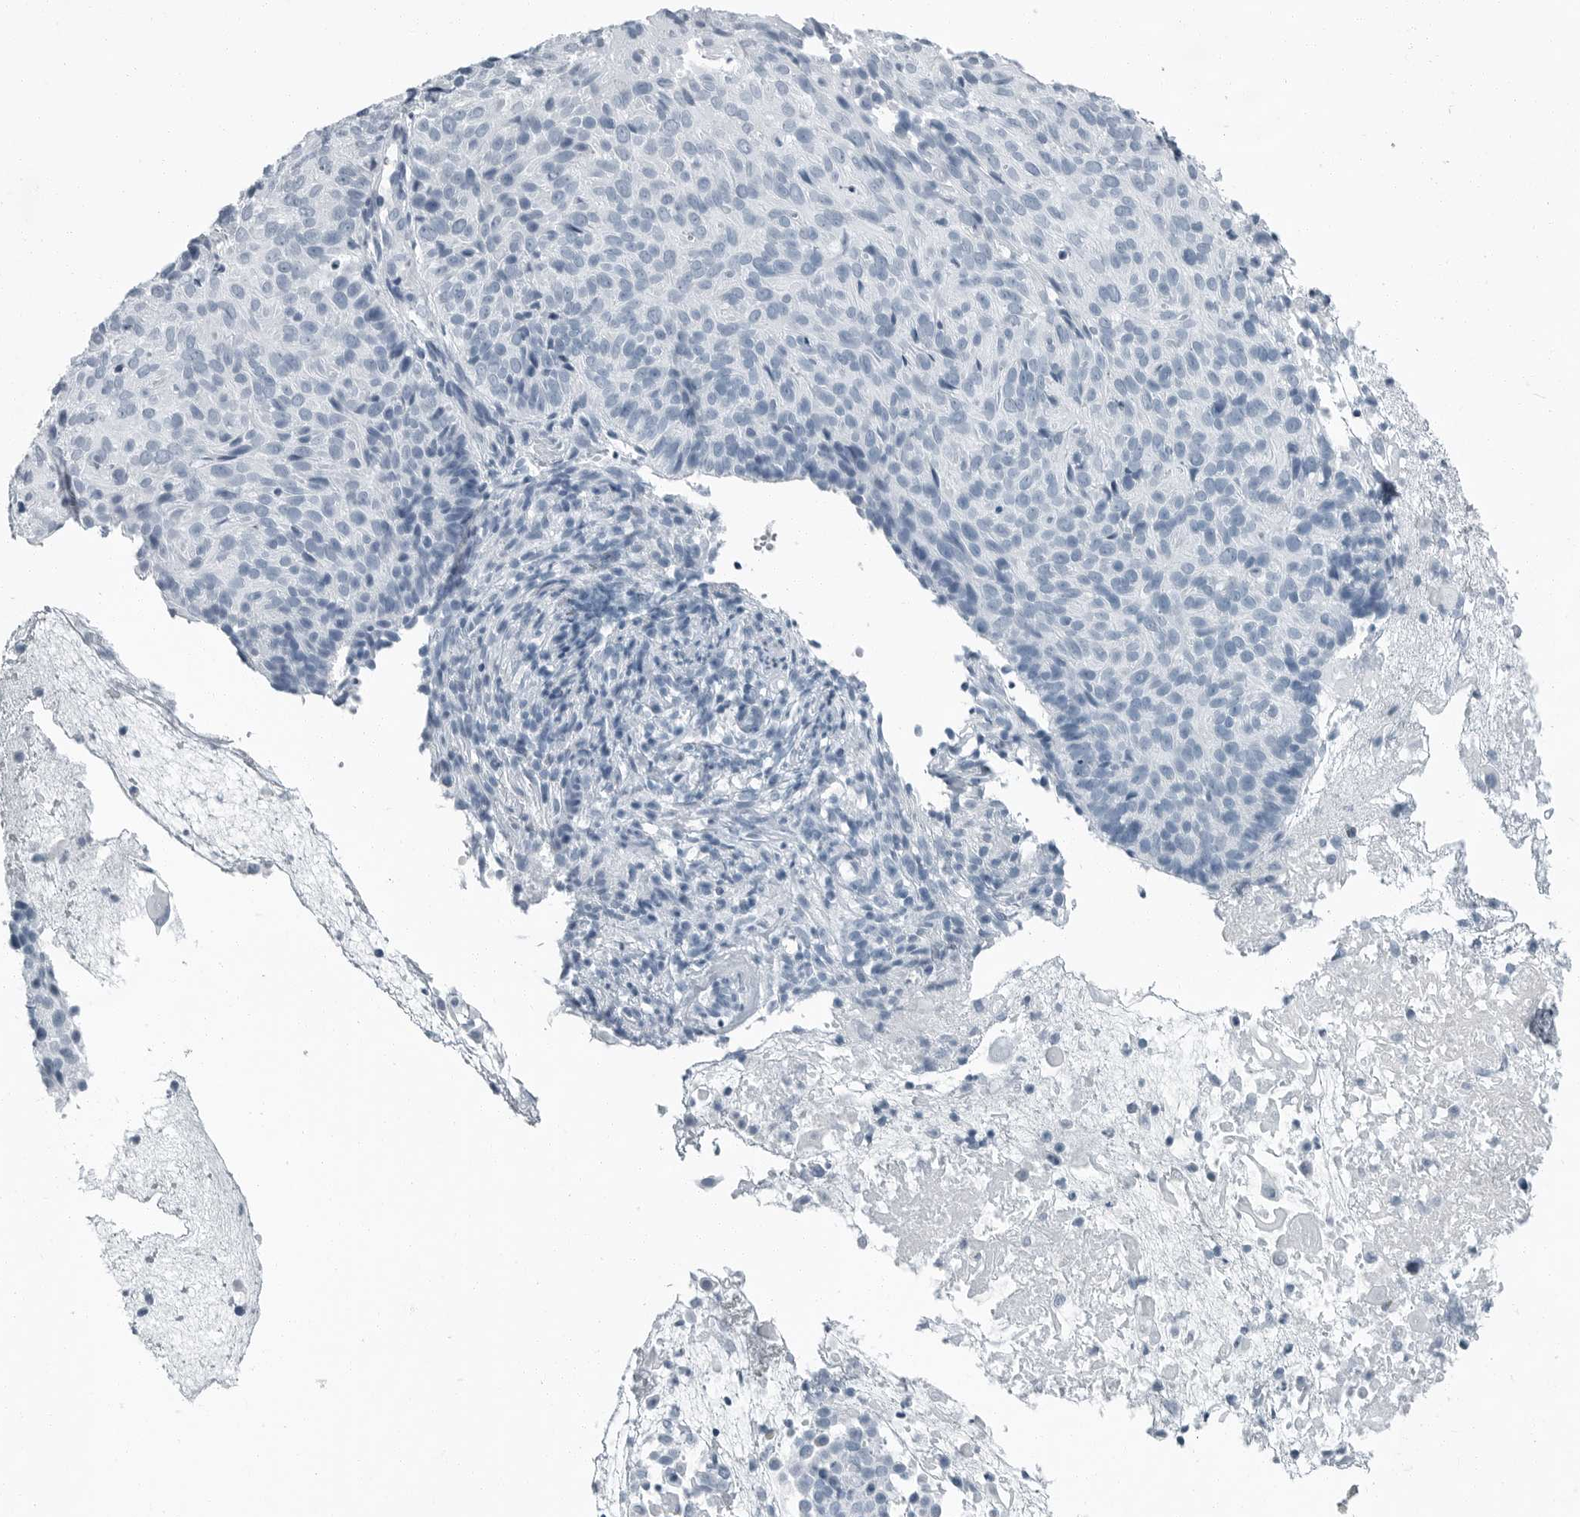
{"staining": {"intensity": "negative", "quantity": "none", "location": "none"}, "tissue": "cervical cancer", "cell_type": "Tumor cells", "image_type": "cancer", "snomed": [{"axis": "morphology", "description": "Squamous cell carcinoma, NOS"}, {"axis": "topography", "description": "Cervix"}], "caption": "Tumor cells show no significant positivity in cervical squamous cell carcinoma.", "gene": "FABP6", "patient": {"sex": "female", "age": 74}}